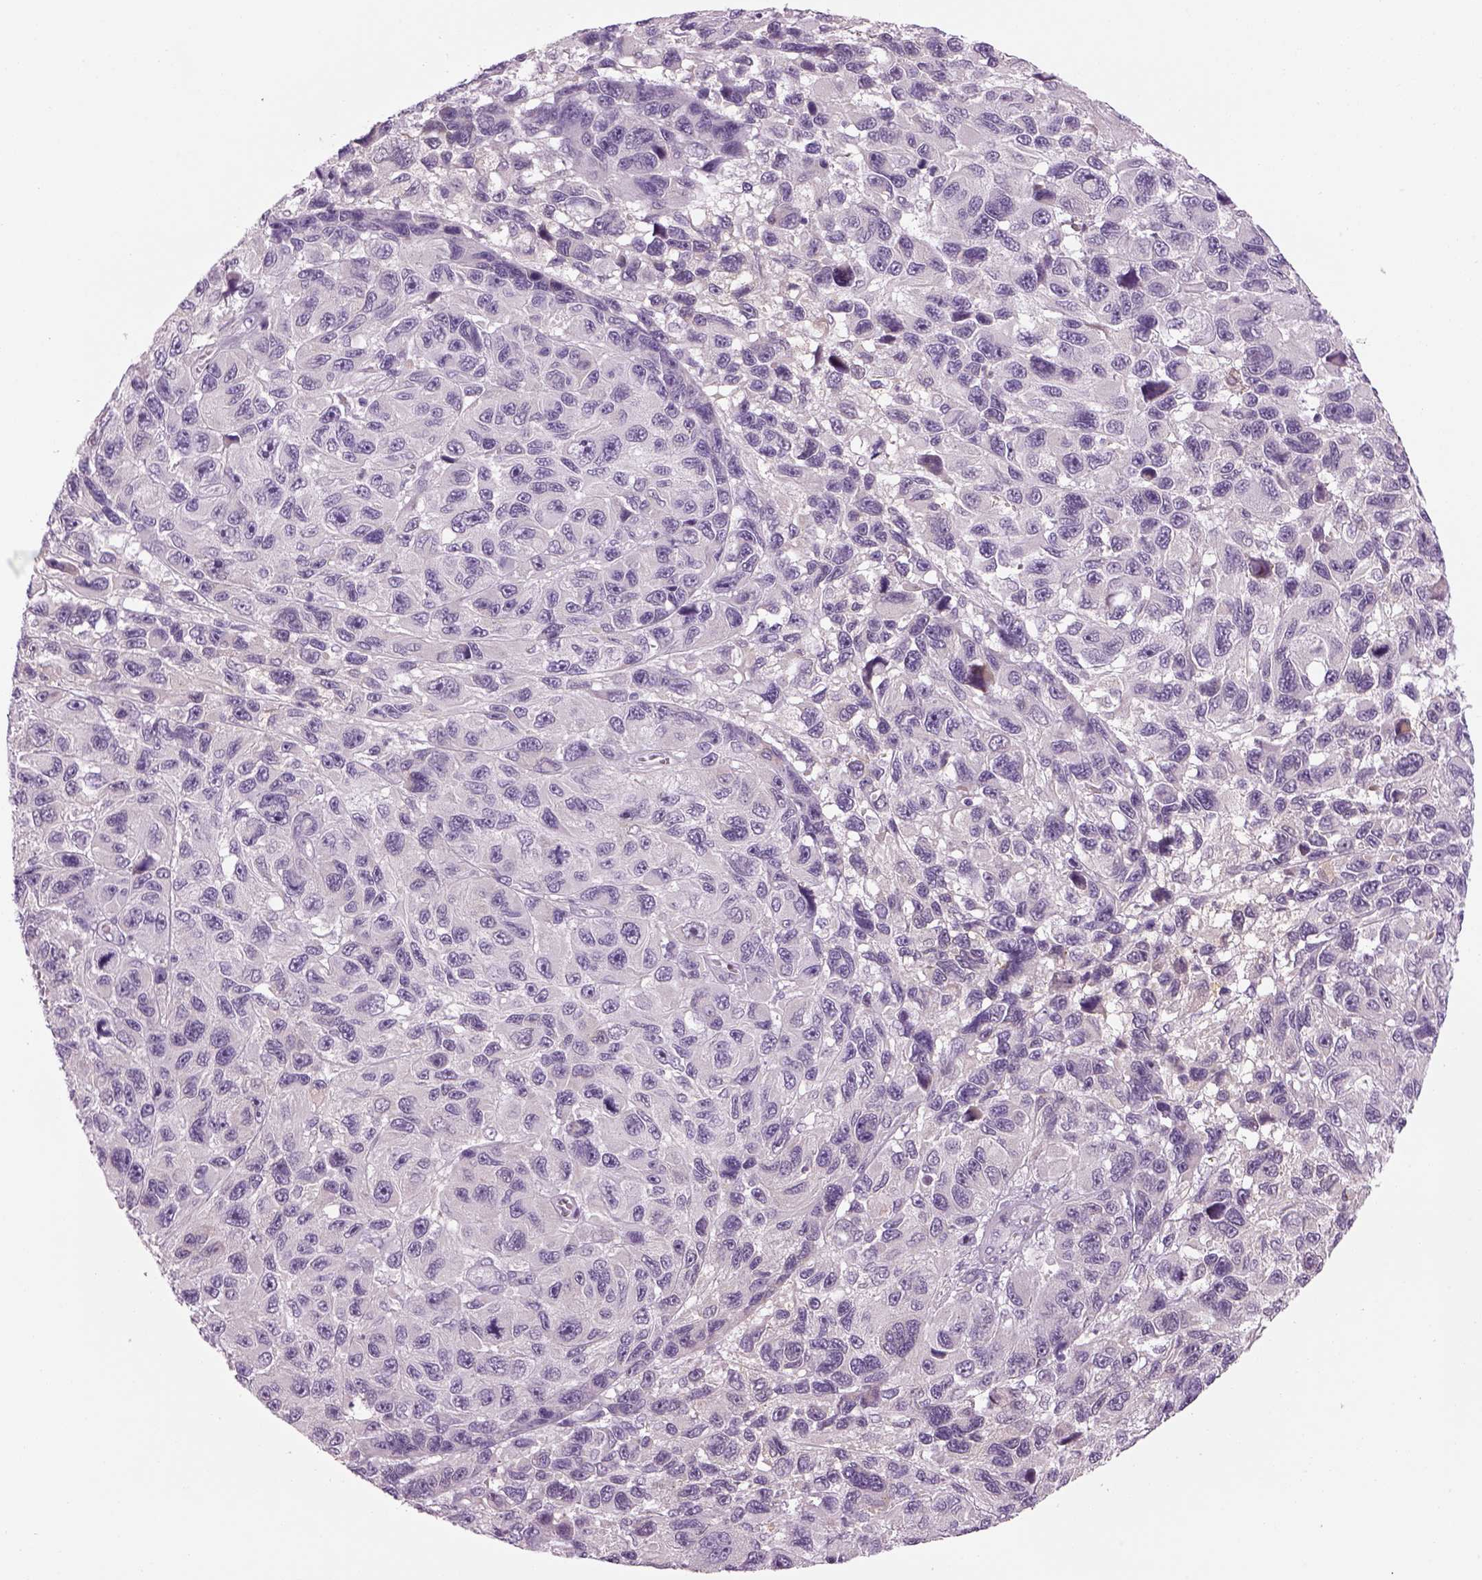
{"staining": {"intensity": "negative", "quantity": "none", "location": "none"}, "tissue": "melanoma", "cell_type": "Tumor cells", "image_type": "cancer", "snomed": [{"axis": "morphology", "description": "Malignant melanoma, NOS"}, {"axis": "topography", "description": "Skin"}], "caption": "There is no significant expression in tumor cells of melanoma.", "gene": "MDH1B", "patient": {"sex": "male", "age": 53}}